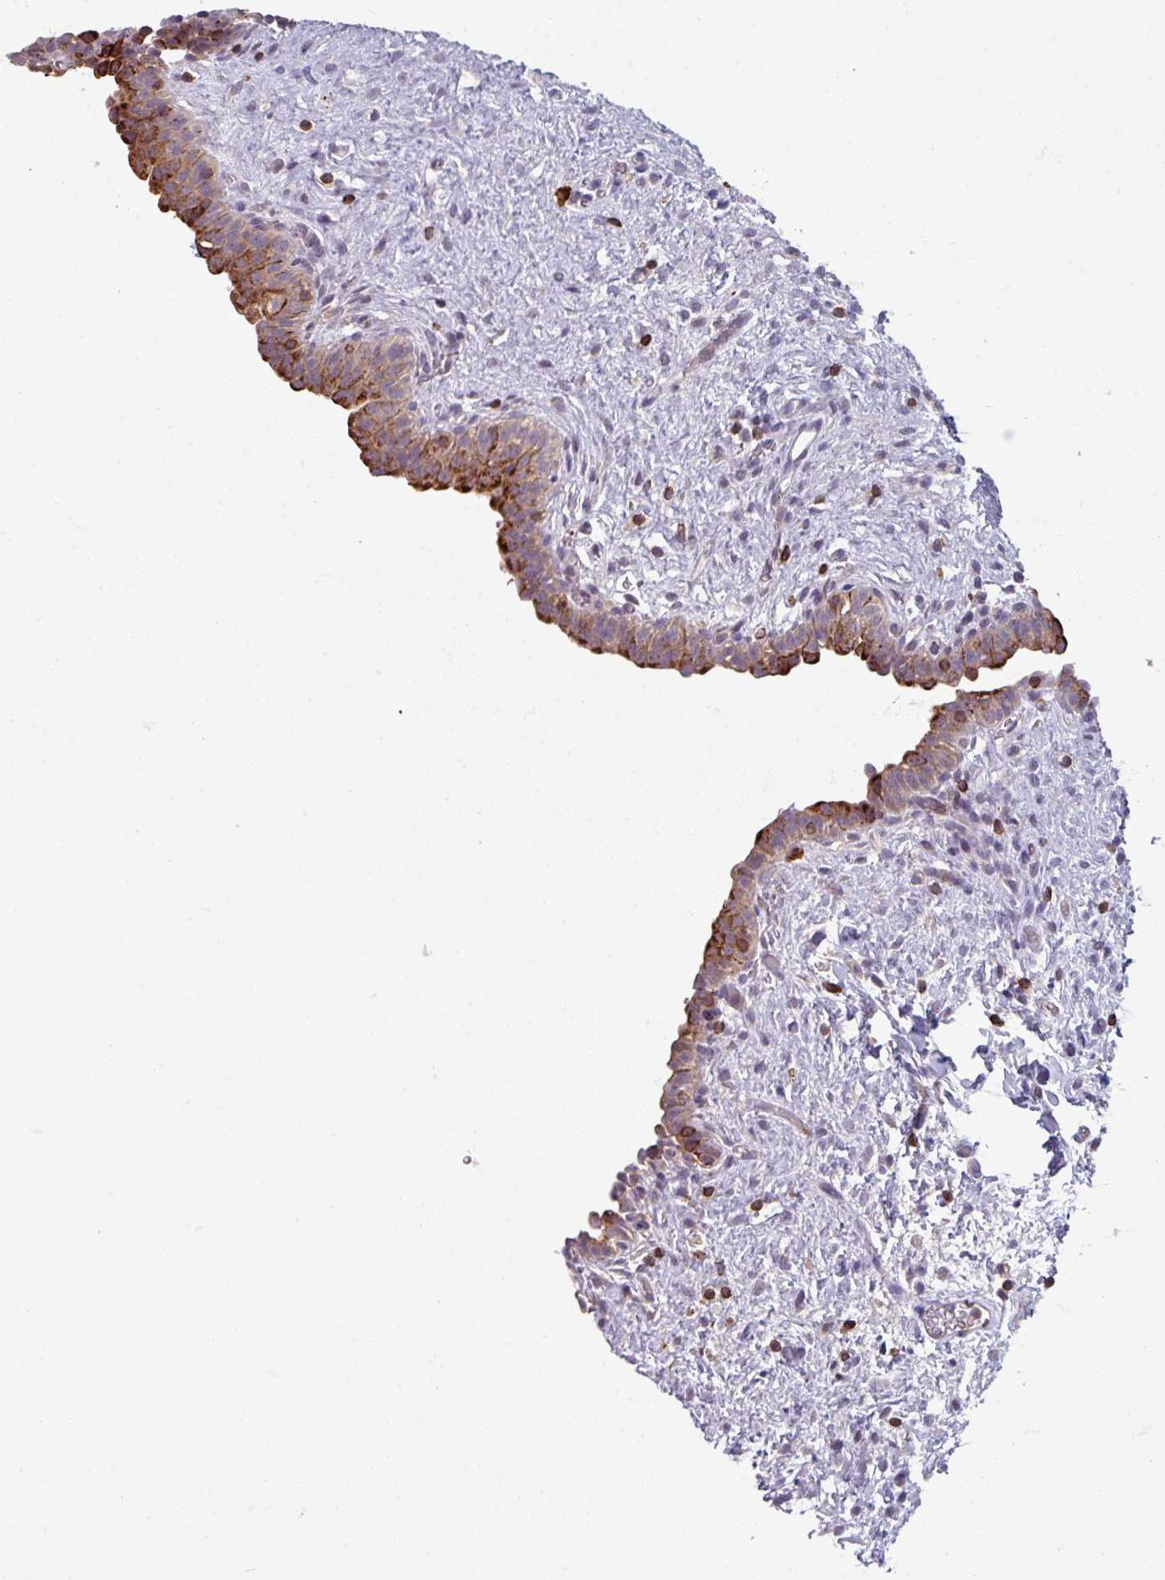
{"staining": {"intensity": "strong", "quantity": ">75%", "location": "cytoplasmic/membranous"}, "tissue": "urinary bladder", "cell_type": "Urothelial cells", "image_type": "normal", "snomed": [{"axis": "morphology", "description": "Normal tissue, NOS"}, {"axis": "topography", "description": "Urinary bladder"}], "caption": "Protein staining of unremarkable urinary bladder shows strong cytoplasmic/membranous positivity in approximately >75% of urothelial cells. Nuclei are stained in blue.", "gene": "NEDD9", "patient": {"sex": "male", "age": 69}}